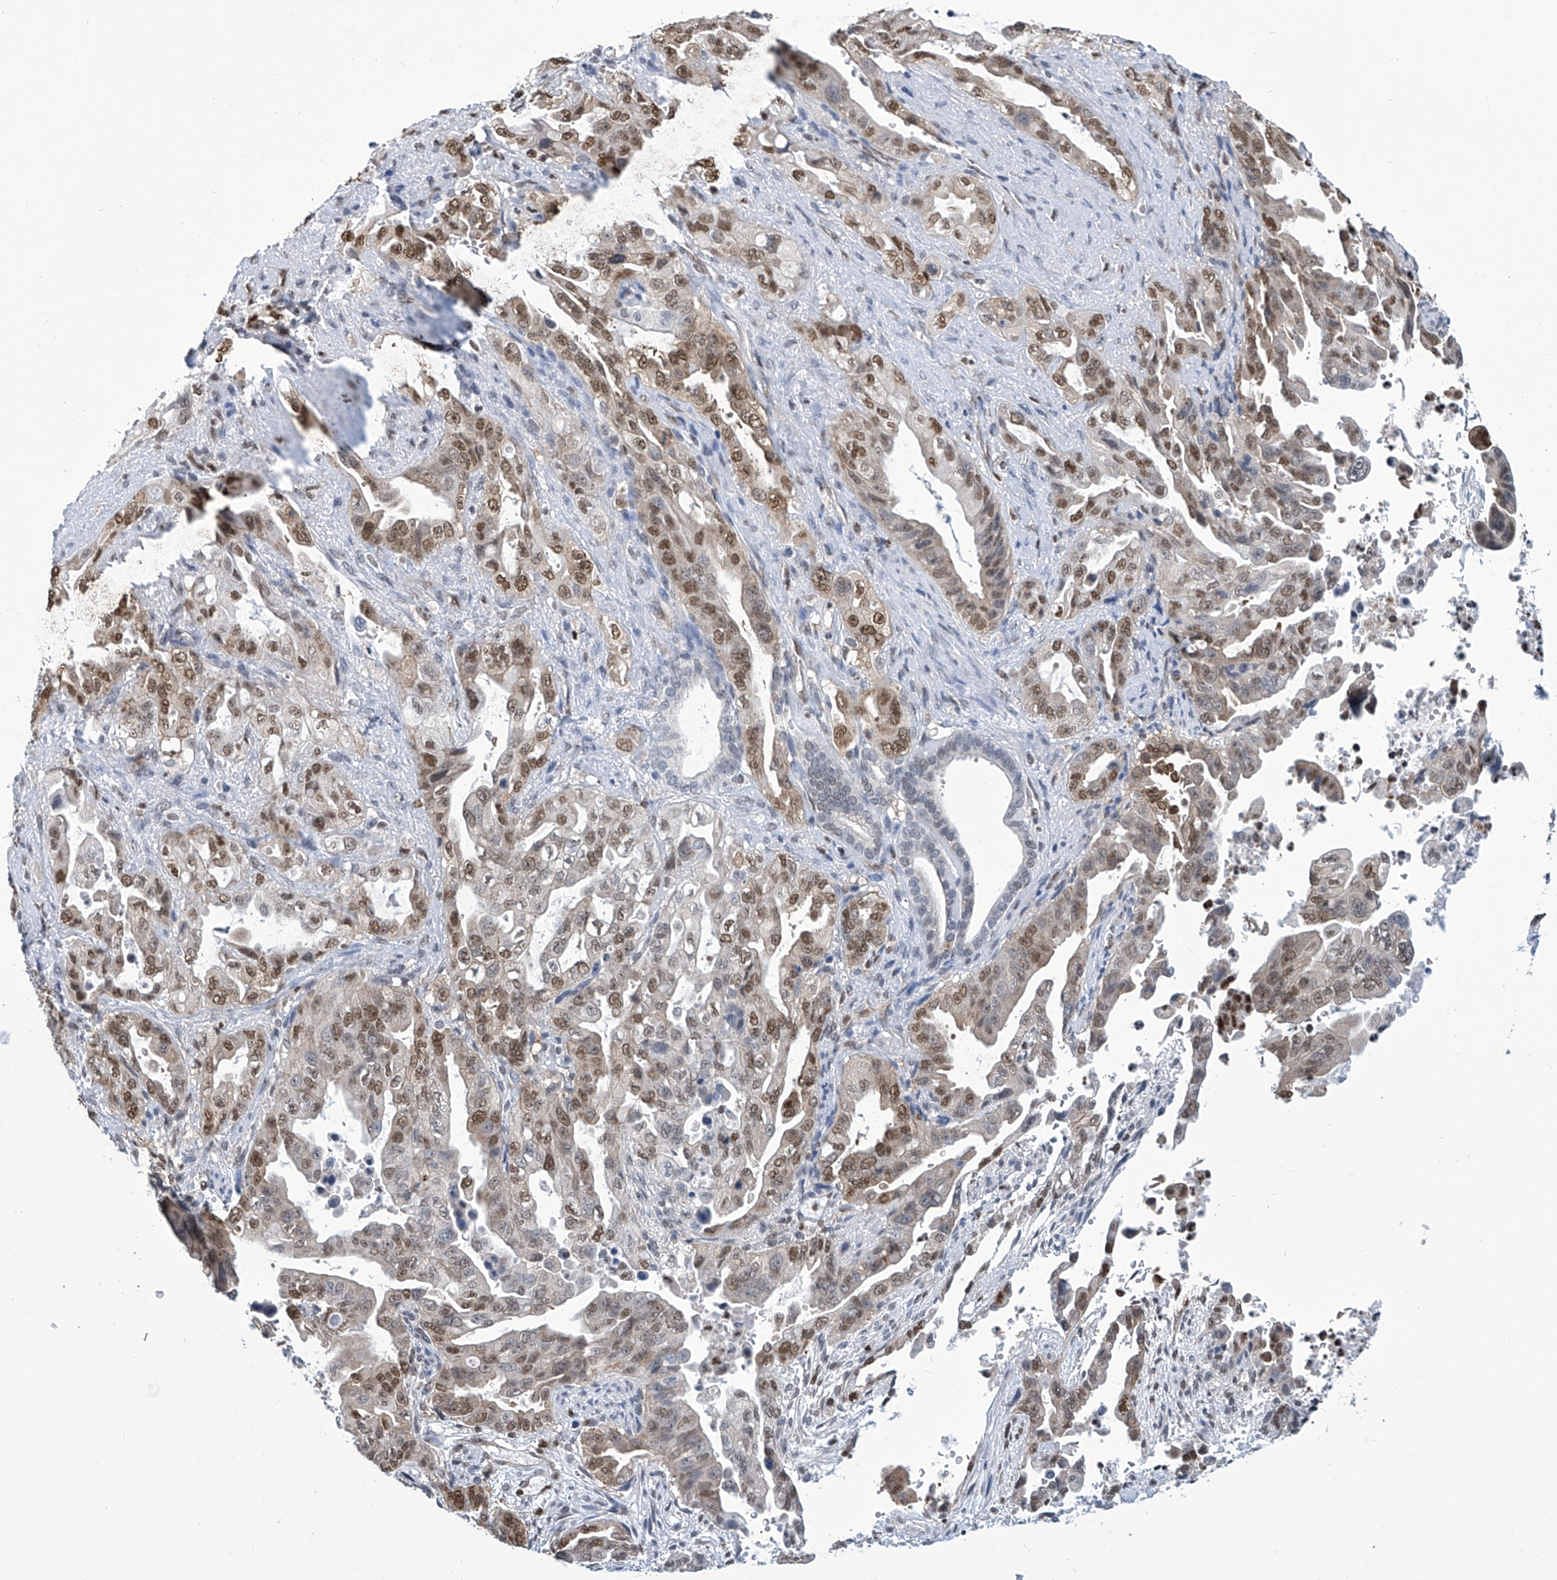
{"staining": {"intensity": "moderate", "quantity": ">75%", "location": "nuclear"}, "tissue": "pancreatic cancer", "cell_type": "Tumor cells", "image_type": "cancer", "snomed": [{"axis": "morphology", "description": "Adenocarcinoma, NOS"}, {"axis": "topography", "description": "Pancreas"}], "caption": "An image of human pancreatic cancer stained for a protein demonstrates moderate nuclear brown staining in tumor cells. The staining was performed using DAB (3,3'-diaminobenzidine), with brown indicating positive protein expression. Nuclei are stained blue with hematoxylin.", "gene": "SREBF2", "patient": {"sex": "male", "age": 70}}